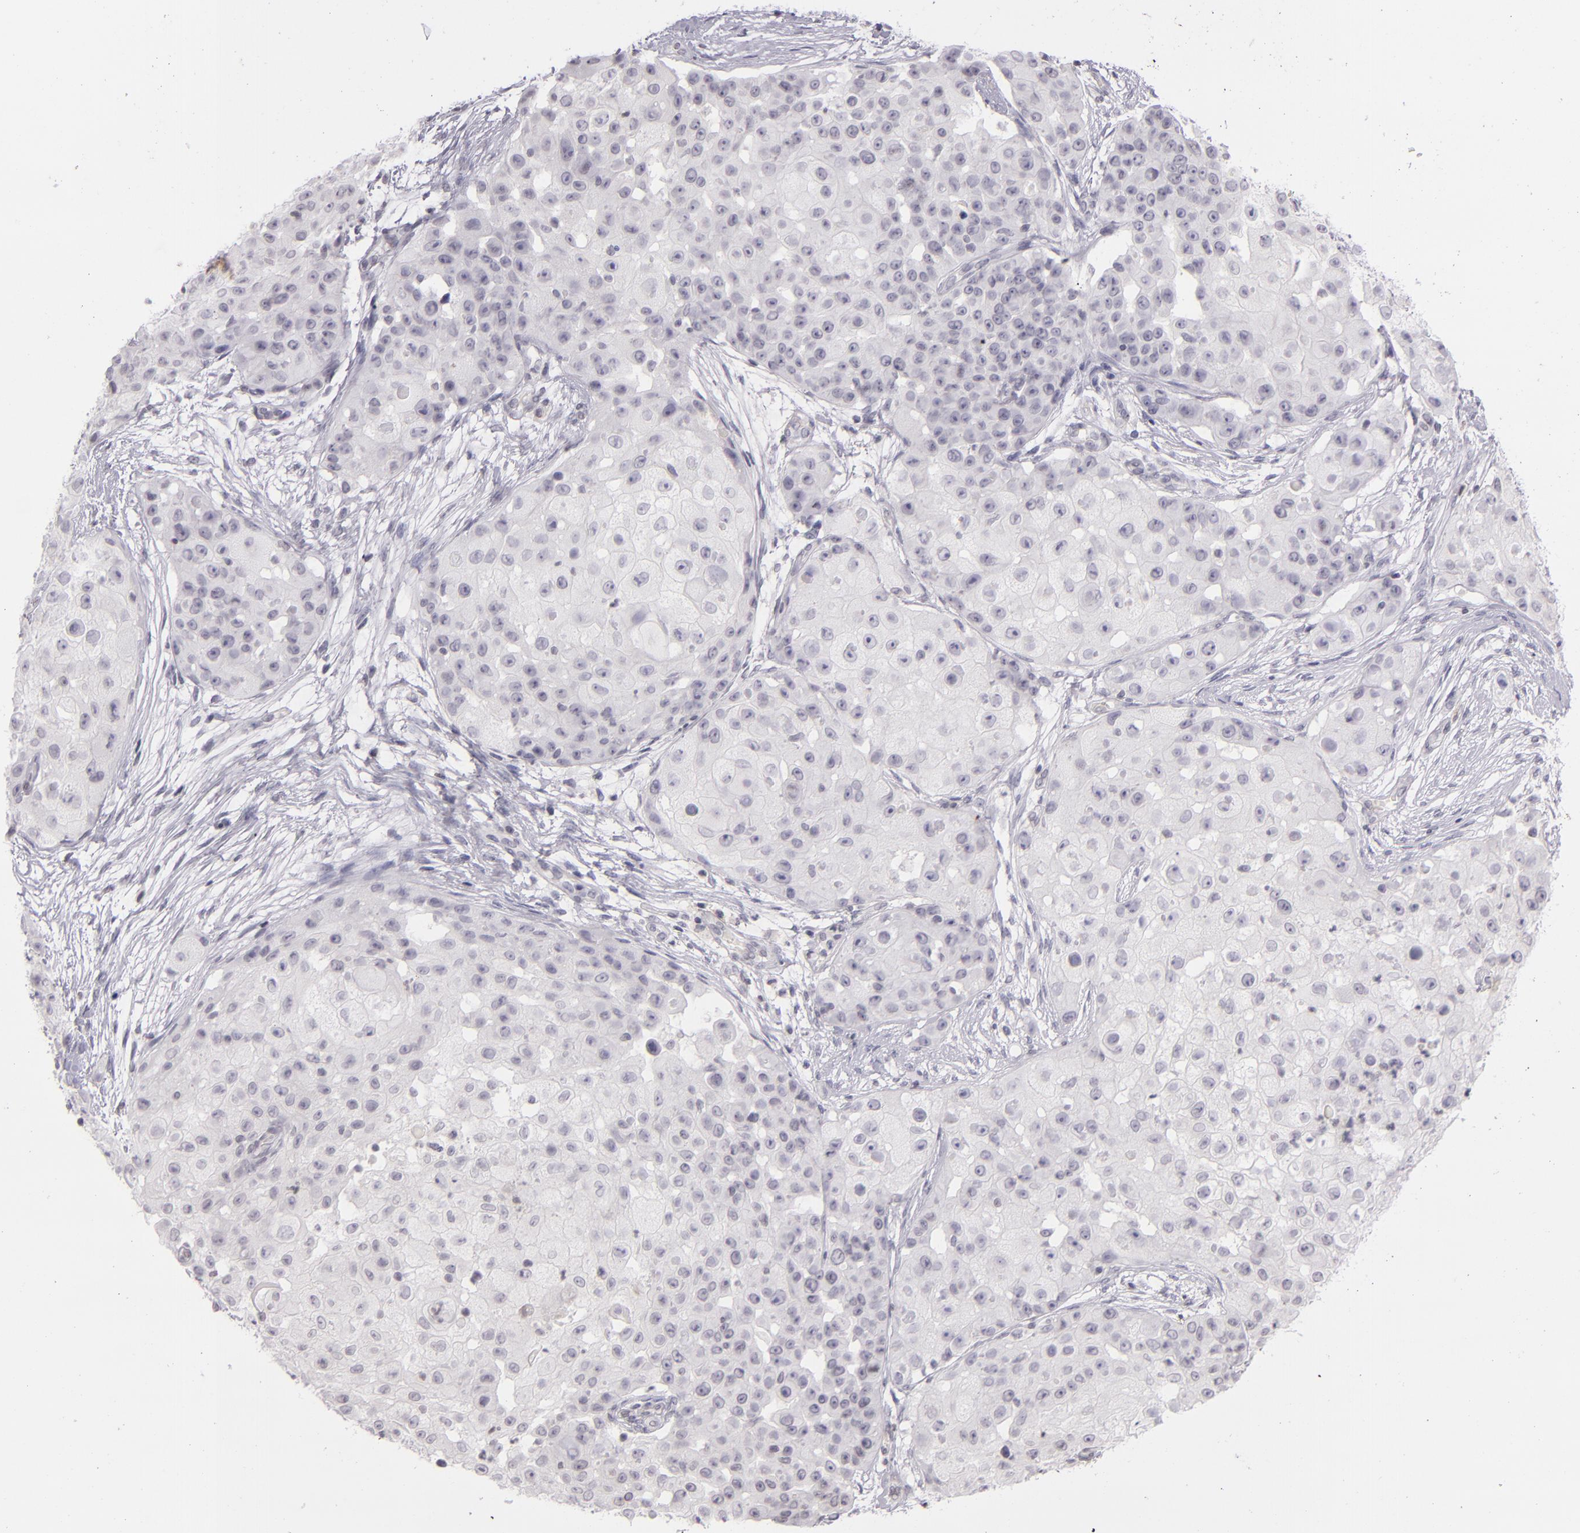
{"staining": {"intensity": "negative", "quantity": "none", "location": "none"}, "tissue": "skin cancer", "cell_type": "Tumor cells", "image_type": "cancer", "snomed": [{"axis": "morphology", "description": "Squamous cell carcinoma, NOS"}, {"axis": "topography", "description": "Skin"}], "caption": "This image is of skin cancer stained with IHC to label a protein in brown with the nuclei are counter-stained blue. There is no positivity in tumor cells.", "gene": "CD40", "patient": {"sex": "female", "age": 57}}